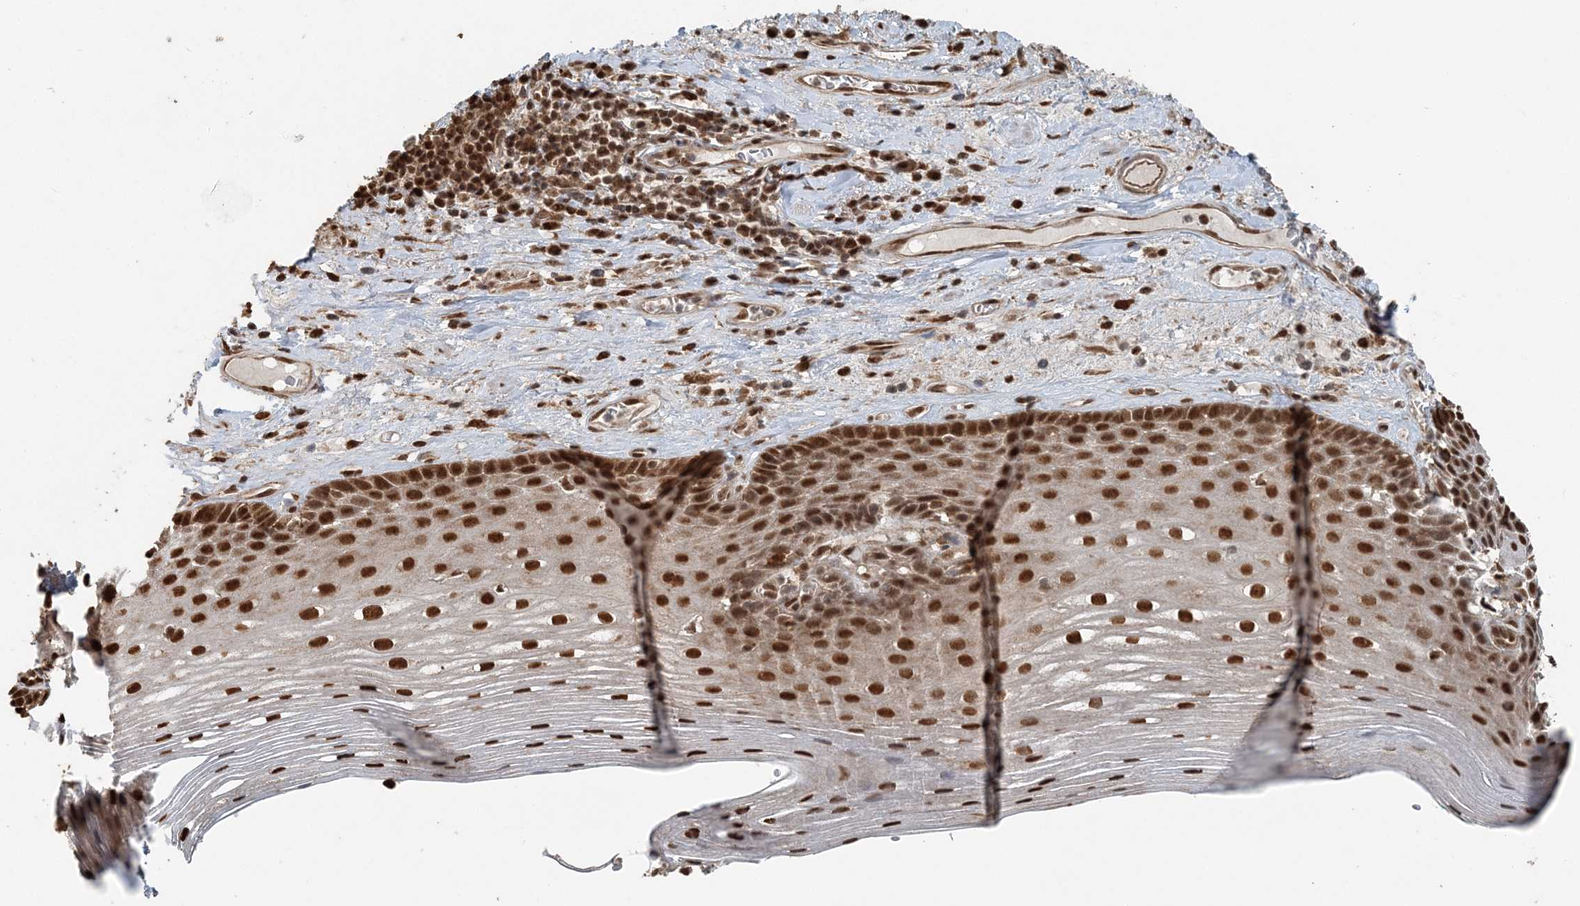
{"staining": {"intensity": "strong", "quantity": ">75%", "location": "nuclear"}, "tissue": "esophagus", "cell_type": "Squamous epithelial cells", "image_type": "normal", "snomed": [{"axis": "morphology", "description": "Normal tissue, NOS"}, {"axis": "topography", "description": "Esophagus"}], "caption": "Immunohistochemistry (IHC) staining of unremarkable esophagus, which reveals high levels of strong nuclear staining in approximately >75% of squamous epithelial cells indicating strong nuclear protein positivity. The staining was performed using DAB (brown) for protein detection and nuclei were counterstained in hematoxylin (blue).", "gene": "ARHGAP35", "patient": {"sex": "male", "age": 62}}